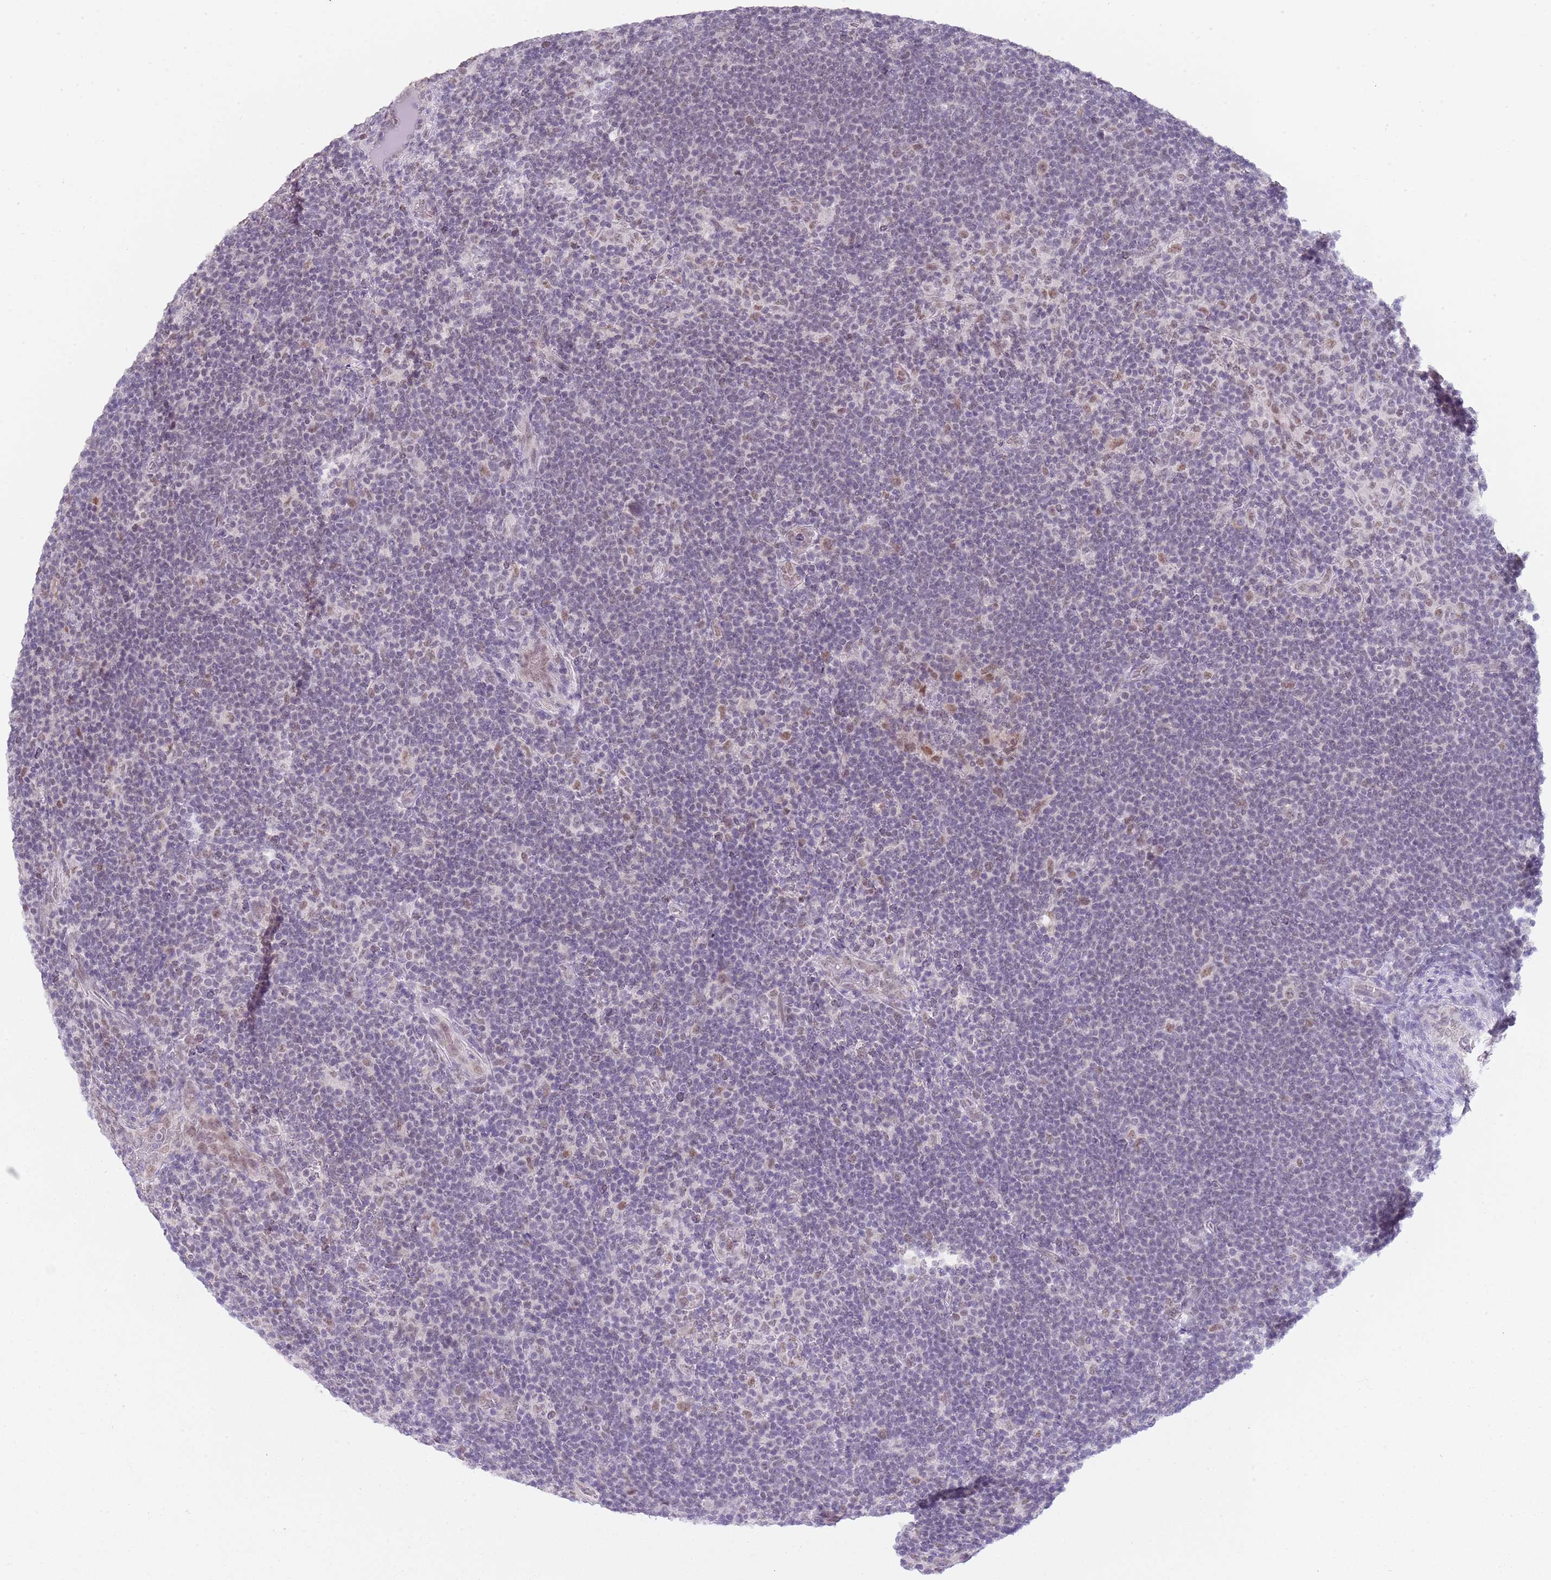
{"staining": {"intensity": "weak", "quantity": ">75%", "location": "nuclear"}, "tissue": "lymphoma", "cell_type": "Tumor cells", "image_type": "cancer", "snomed": [{"axis": "morphology", "description": "Hodgkin's disease, NOS"}, {"axis": "topography", "description": "Lymph node"}], "caption": "Human Hodgkin's disease stained with a protein marker demonstrates weak staining in tumor cells.", "gene": "SEPHS2", "patient": {"sex": "female", "age": 57}}